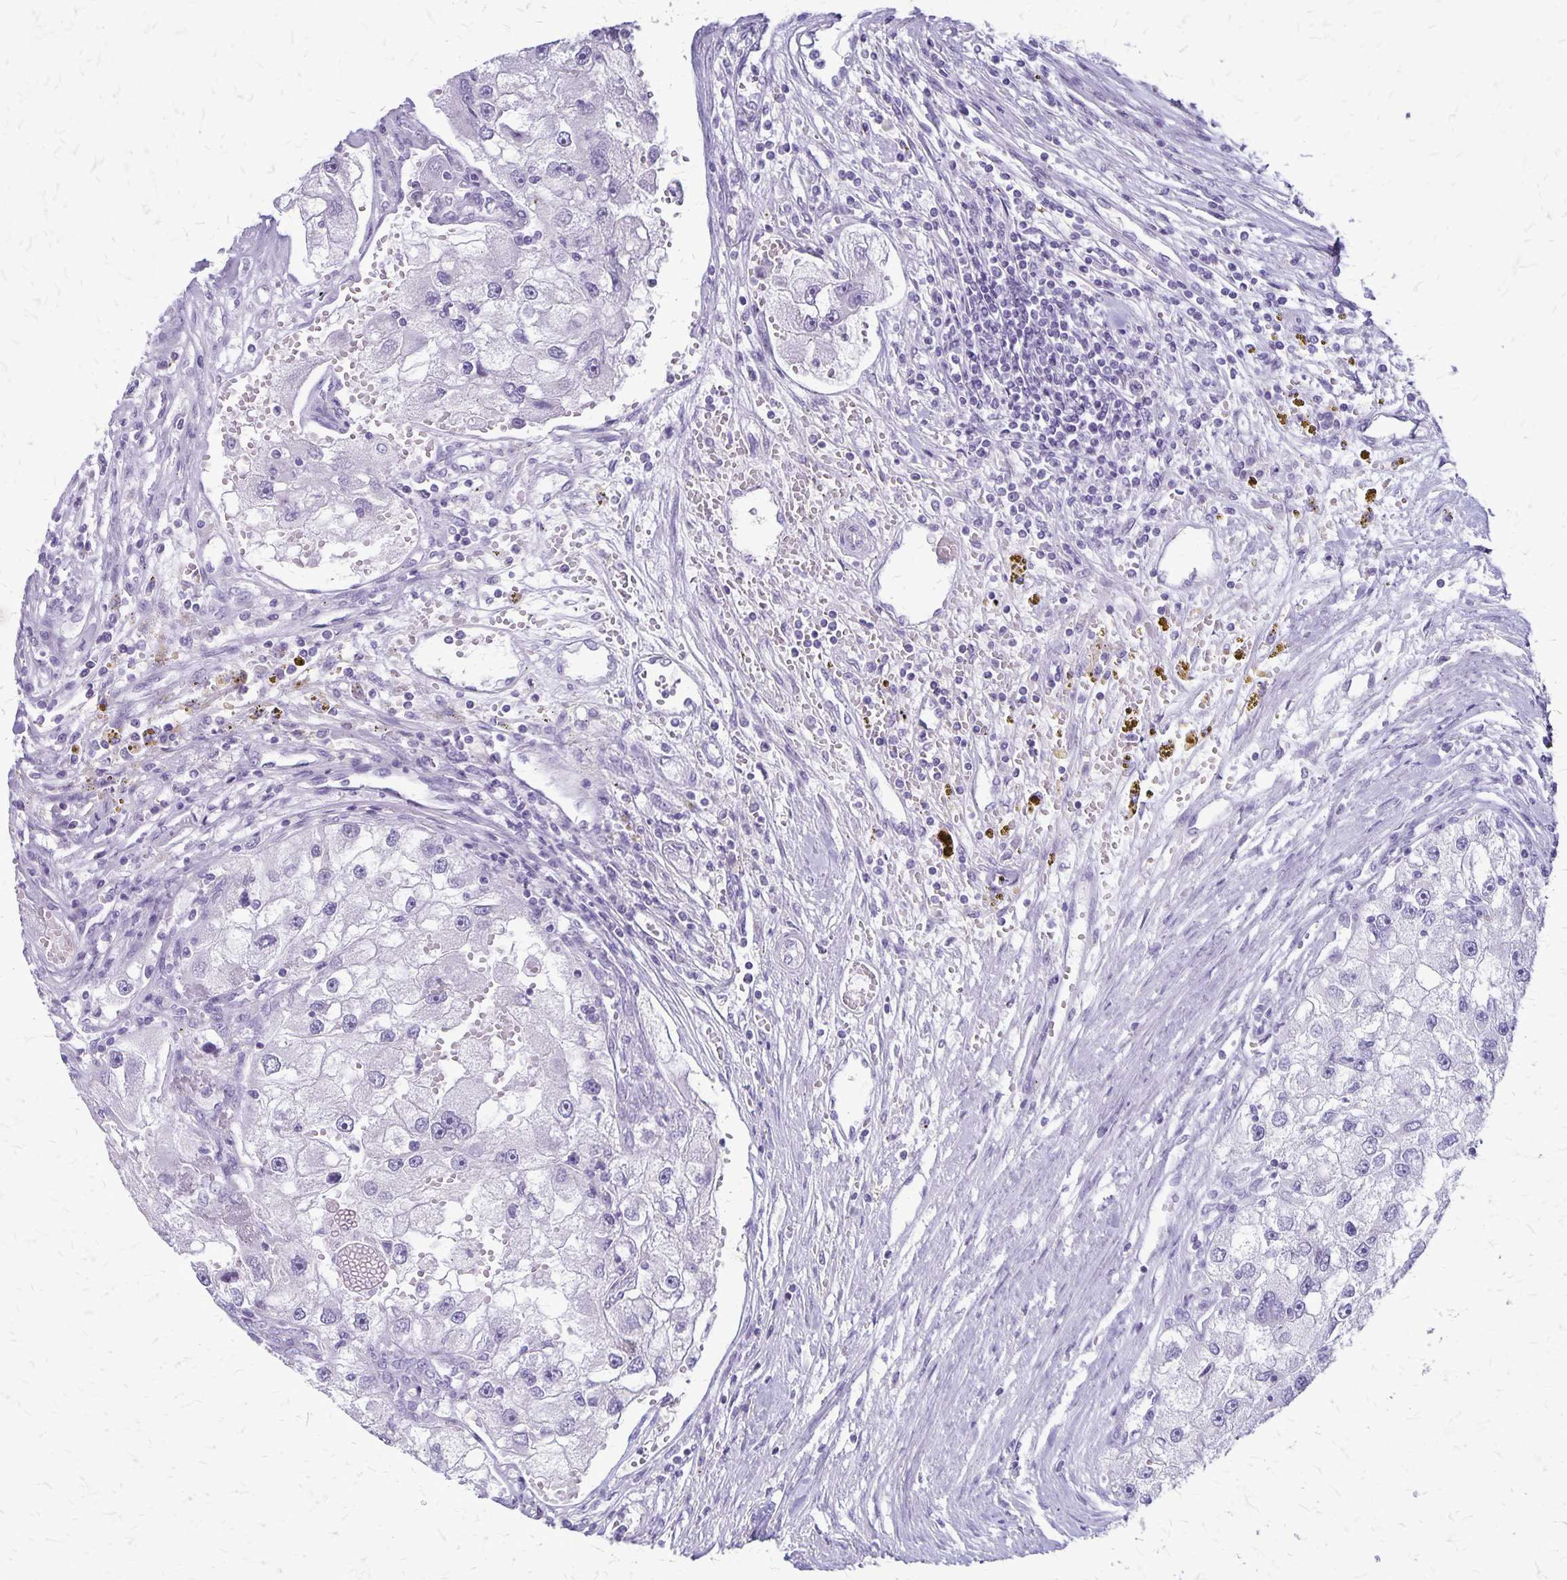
{"staining": {"intensity": "negative", "quantity": "none", "location": "none"}, "tissue": "renal cancer", "cell_type": "Tumor cells", "image_type": "cancer", "snomed": [{"axis": "morphology", "description": "Adenocarcinoma, NOS"}, {"axis": "topography", "description": "Kidney"}], "caption": "This is an immunohistochemistry image of adenocarcinoma (renal). There is no staining in tumor cells.", "gene": "PLXNB3", "patient": {"sex": "male", "age": 63}}